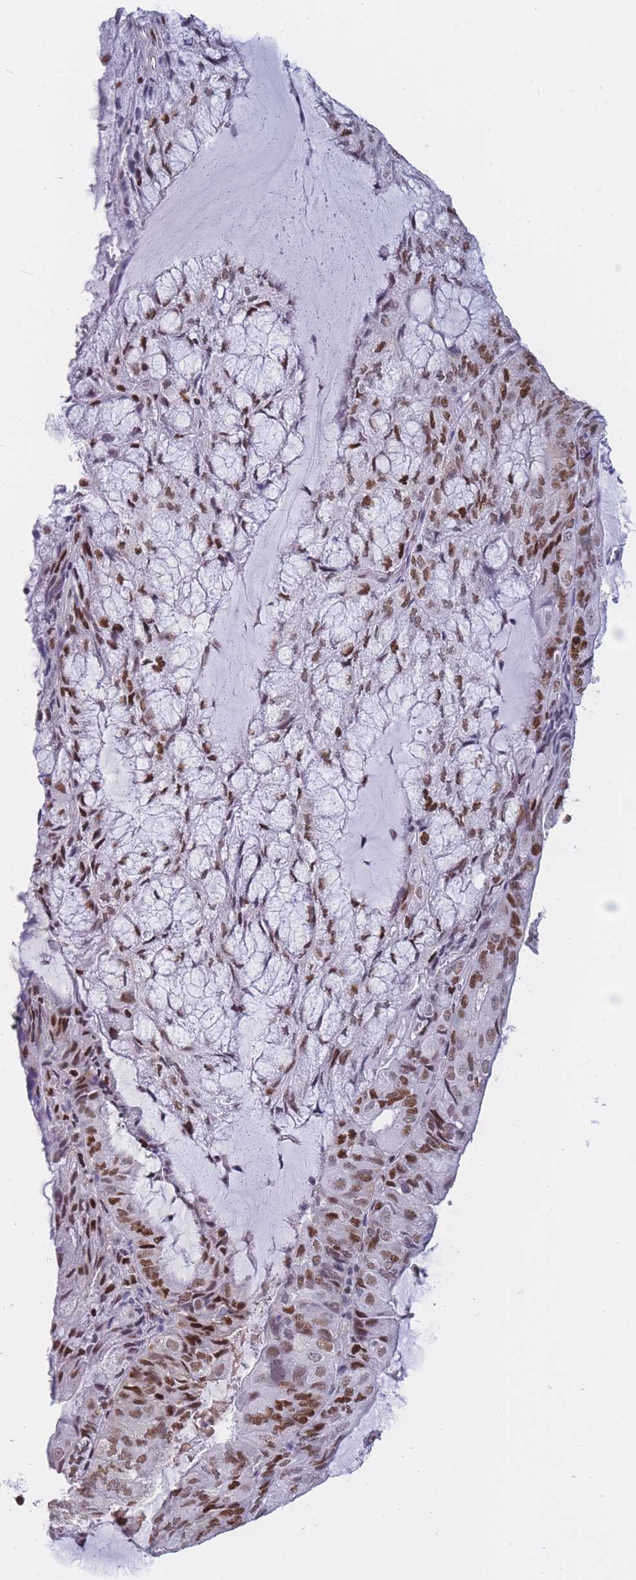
{"staining": {"intensity": "strong", "quantity": ">75%", "location": "nuclear"}, "tissue": "endometrial cancer", "cell_type": "Tumor cells", "image_type": "cancer", "snomed": [{"axis": "morphology", "description": "Adenocarcinoma, NOS"}, {"axis": "topography", "description": "Endometrium"}], "caption": "Immunohistochemistry (IHC) (DAB) staining of human adenocarcinoma (endometrial) exhibits strong nuclear protein positivity in approximately >75% of tumor cells. (DAB (3,3'-diaminobenzidine) IHC with brightfield microscopy, high magnification).", "gene": "NASP", "patient": {"sex": "female", "age": 81}}